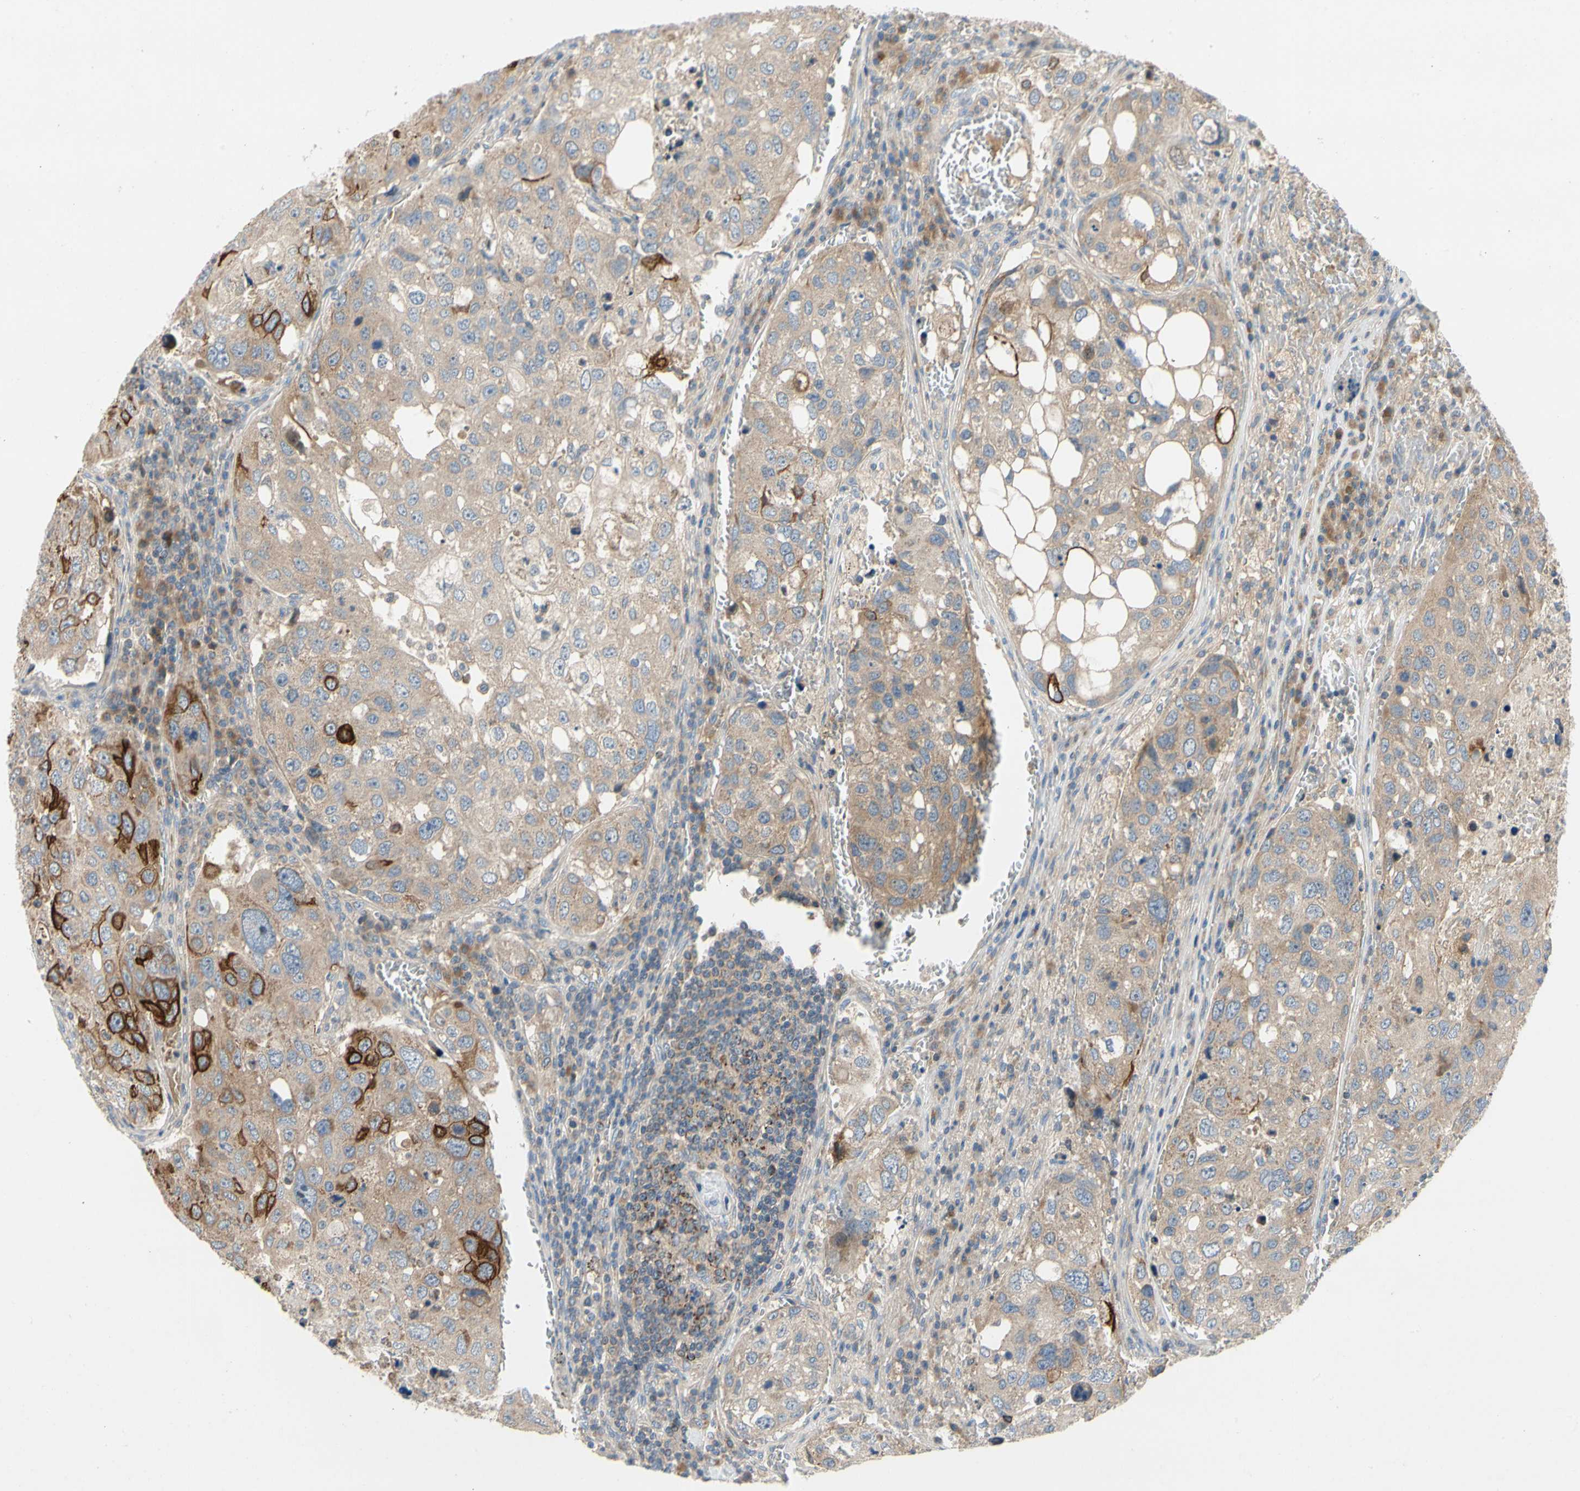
{"staining": {"intensity": "moderate", "quantity": ">75%", "location": "cytoplasmic/membranous"}, "tissue": "urothelial cancer", "cell_type": "Tumor cells", "image_type": "cancer", "snomed": [{"axis": "morphology", "description": "Urothelial carcinoma, High grade"}, {"axis": "topography", "description": "Lymph node"}, {"axis": "topography", "description": "Urinary bladder"}], "caption": "This photomicrograph displays urothelial carcinoma (high-grade) stained with IHC to label a protein in brown. The cytoplasmic/membranous of tumor cells show moderate positivity for the protein. Nuclei are counter-stained blue.", "gene": "KLHDC8B", "patient": {"sex": "male", "age": 51}}